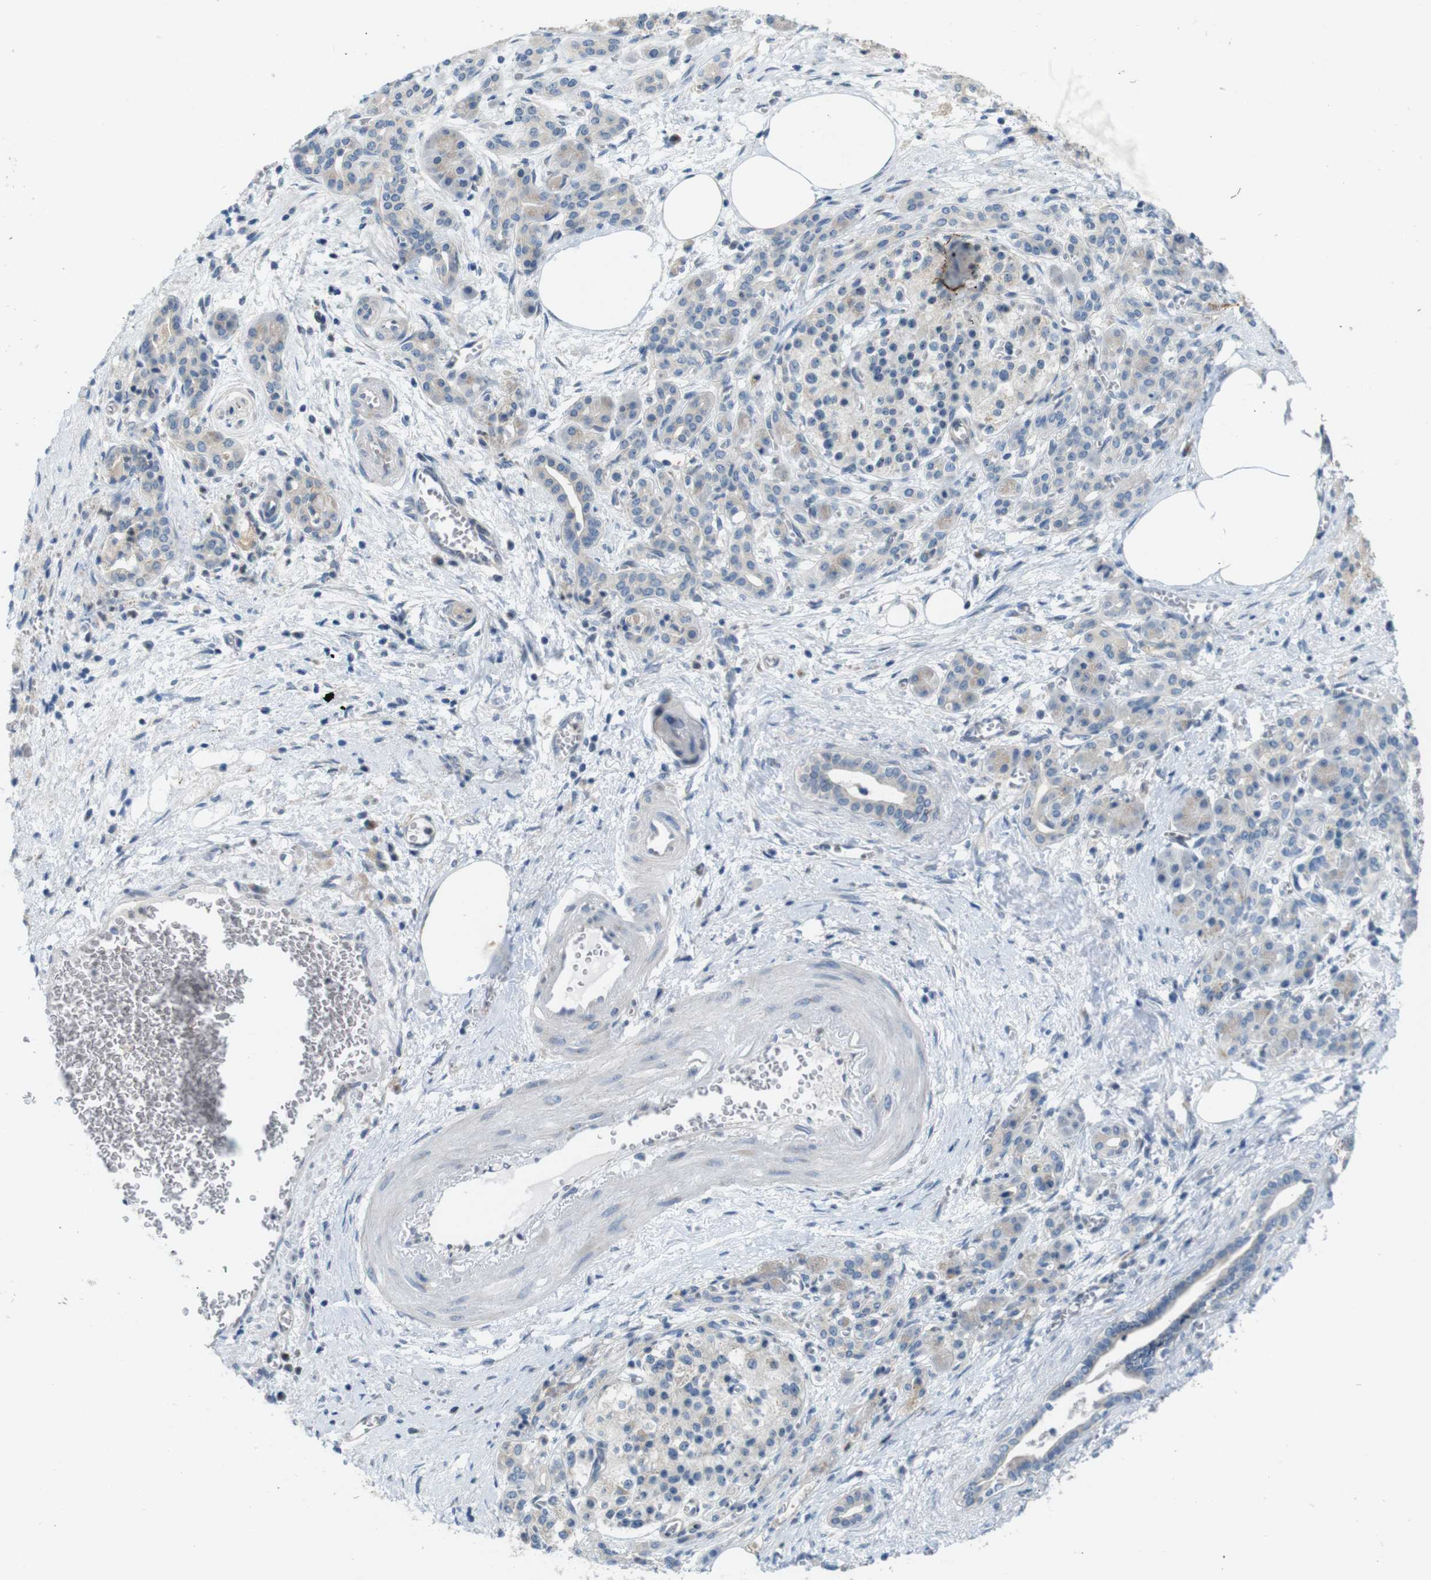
{"staining": {"intensity": "weak", "quantity": ">75%", "location": "cytoplasmic/membranous"}, "tissue": "pancreatic cancer", "cell_type": "Tumor cells", "image_type": "cancer", "snomed": [{"axis": "morphology", "description": "Adenocarcinoma, NOS"}, {"axis": "topography", "description": "Pancreas"}], "caption": "Pancreatic cancer (adenocarcinoma) stained with immunohistochemistry displays weak cytoplasmic/membranous expression in about >75% of tumor cells.", "gene": "SKI", "patient": {"sex": "female", "age": 70}}